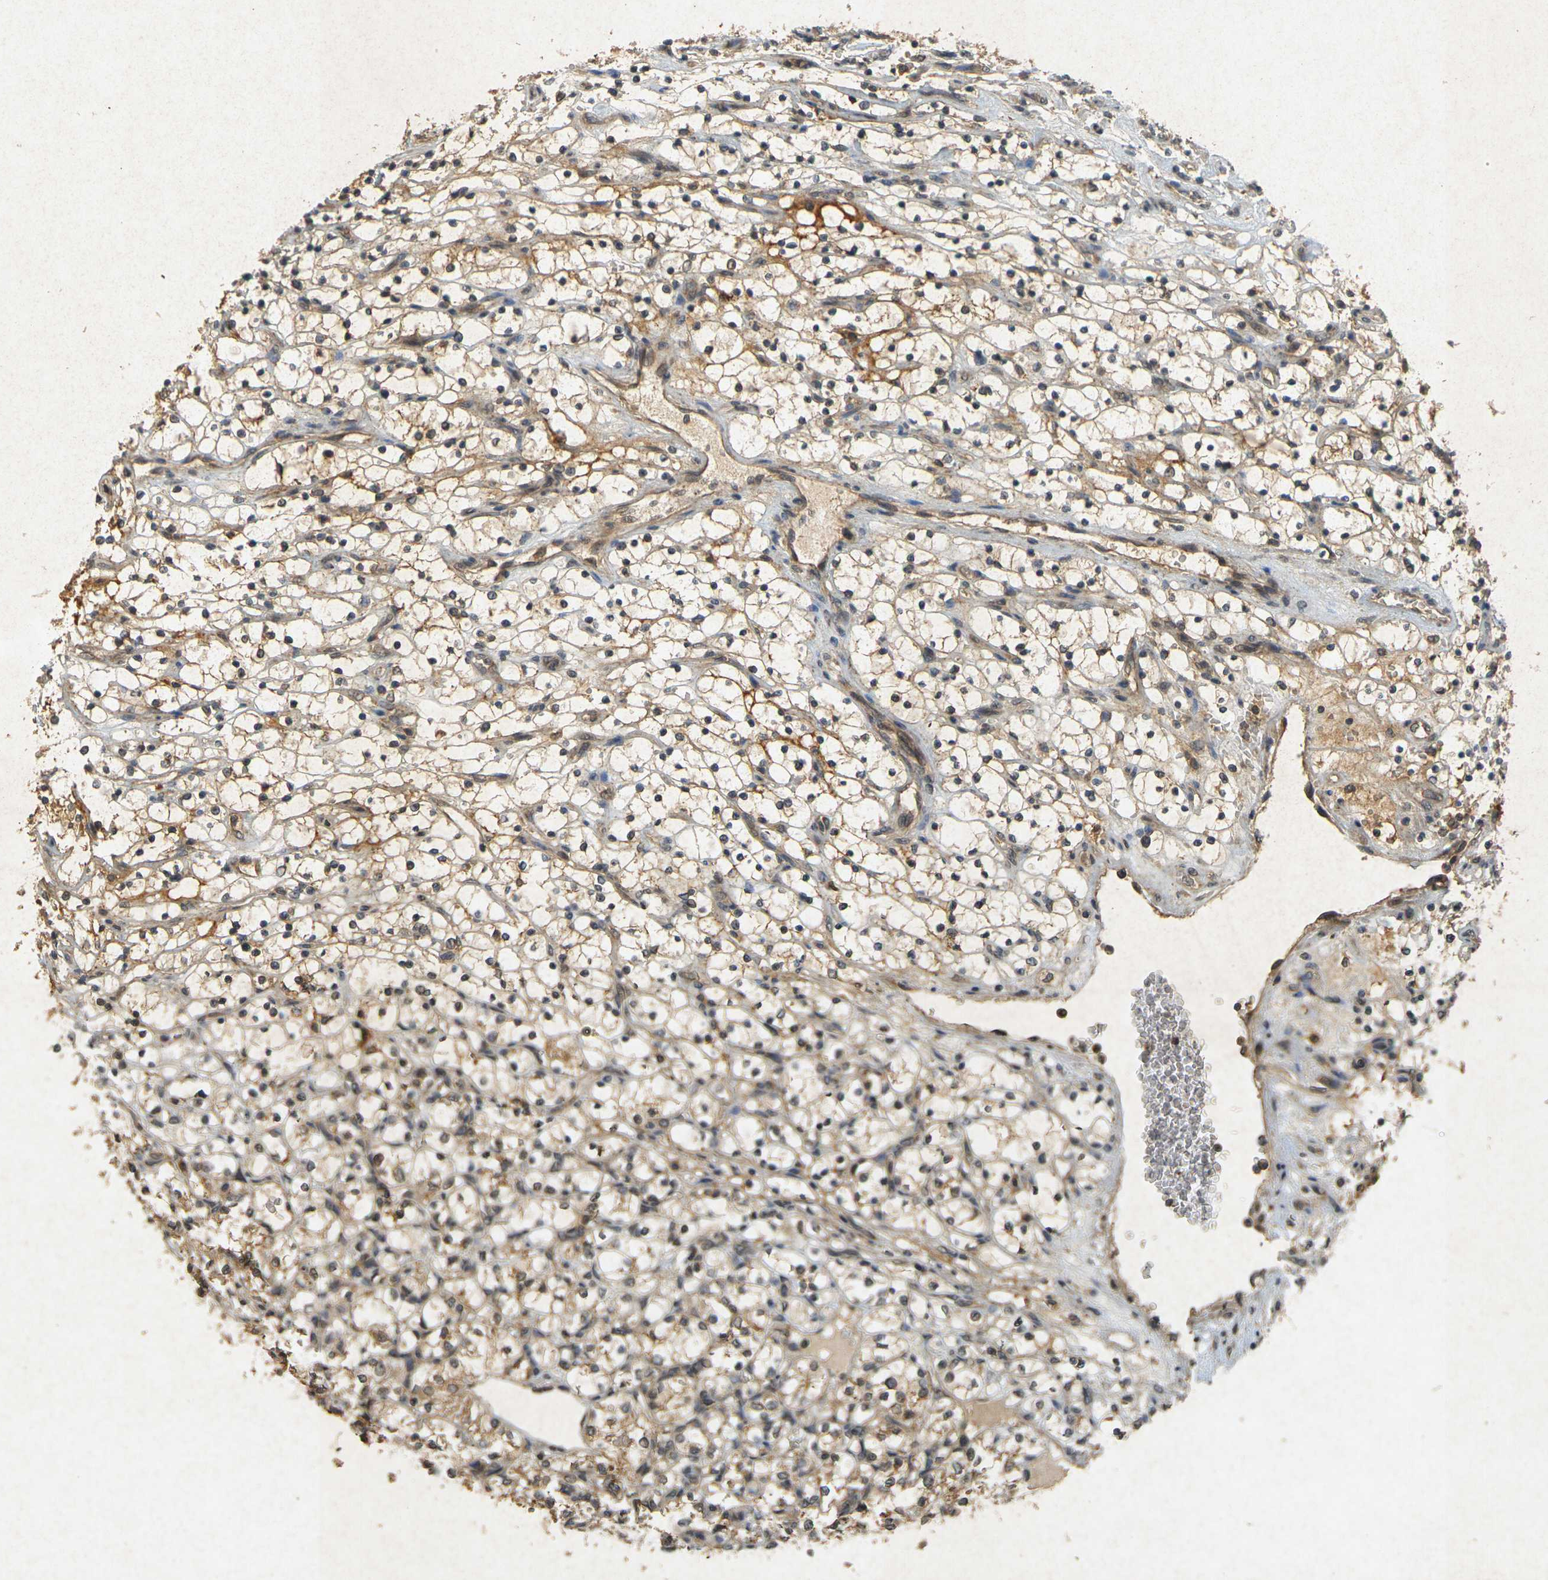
{"staining": {"intensity": "weak", "quantity": ">75%", "location": "cytoplasmic/membranous"}, "tissue": "renal cancer", "cell_type": "Tumor cells", "image_type": "cancer", "snomed": [{"axis": "morphology", "description": "Adenocarcinoma, NOS"}, {"axis": "topography", "description": "Kidney"}], "caption": "Renal cancer (adenocarcinoma) tissue reveals weak cytoplasmic/membranous staining in approximately >75% of tumor cells", "gene": "ERN1", "patient": {"sex": "female", "age": 69}}